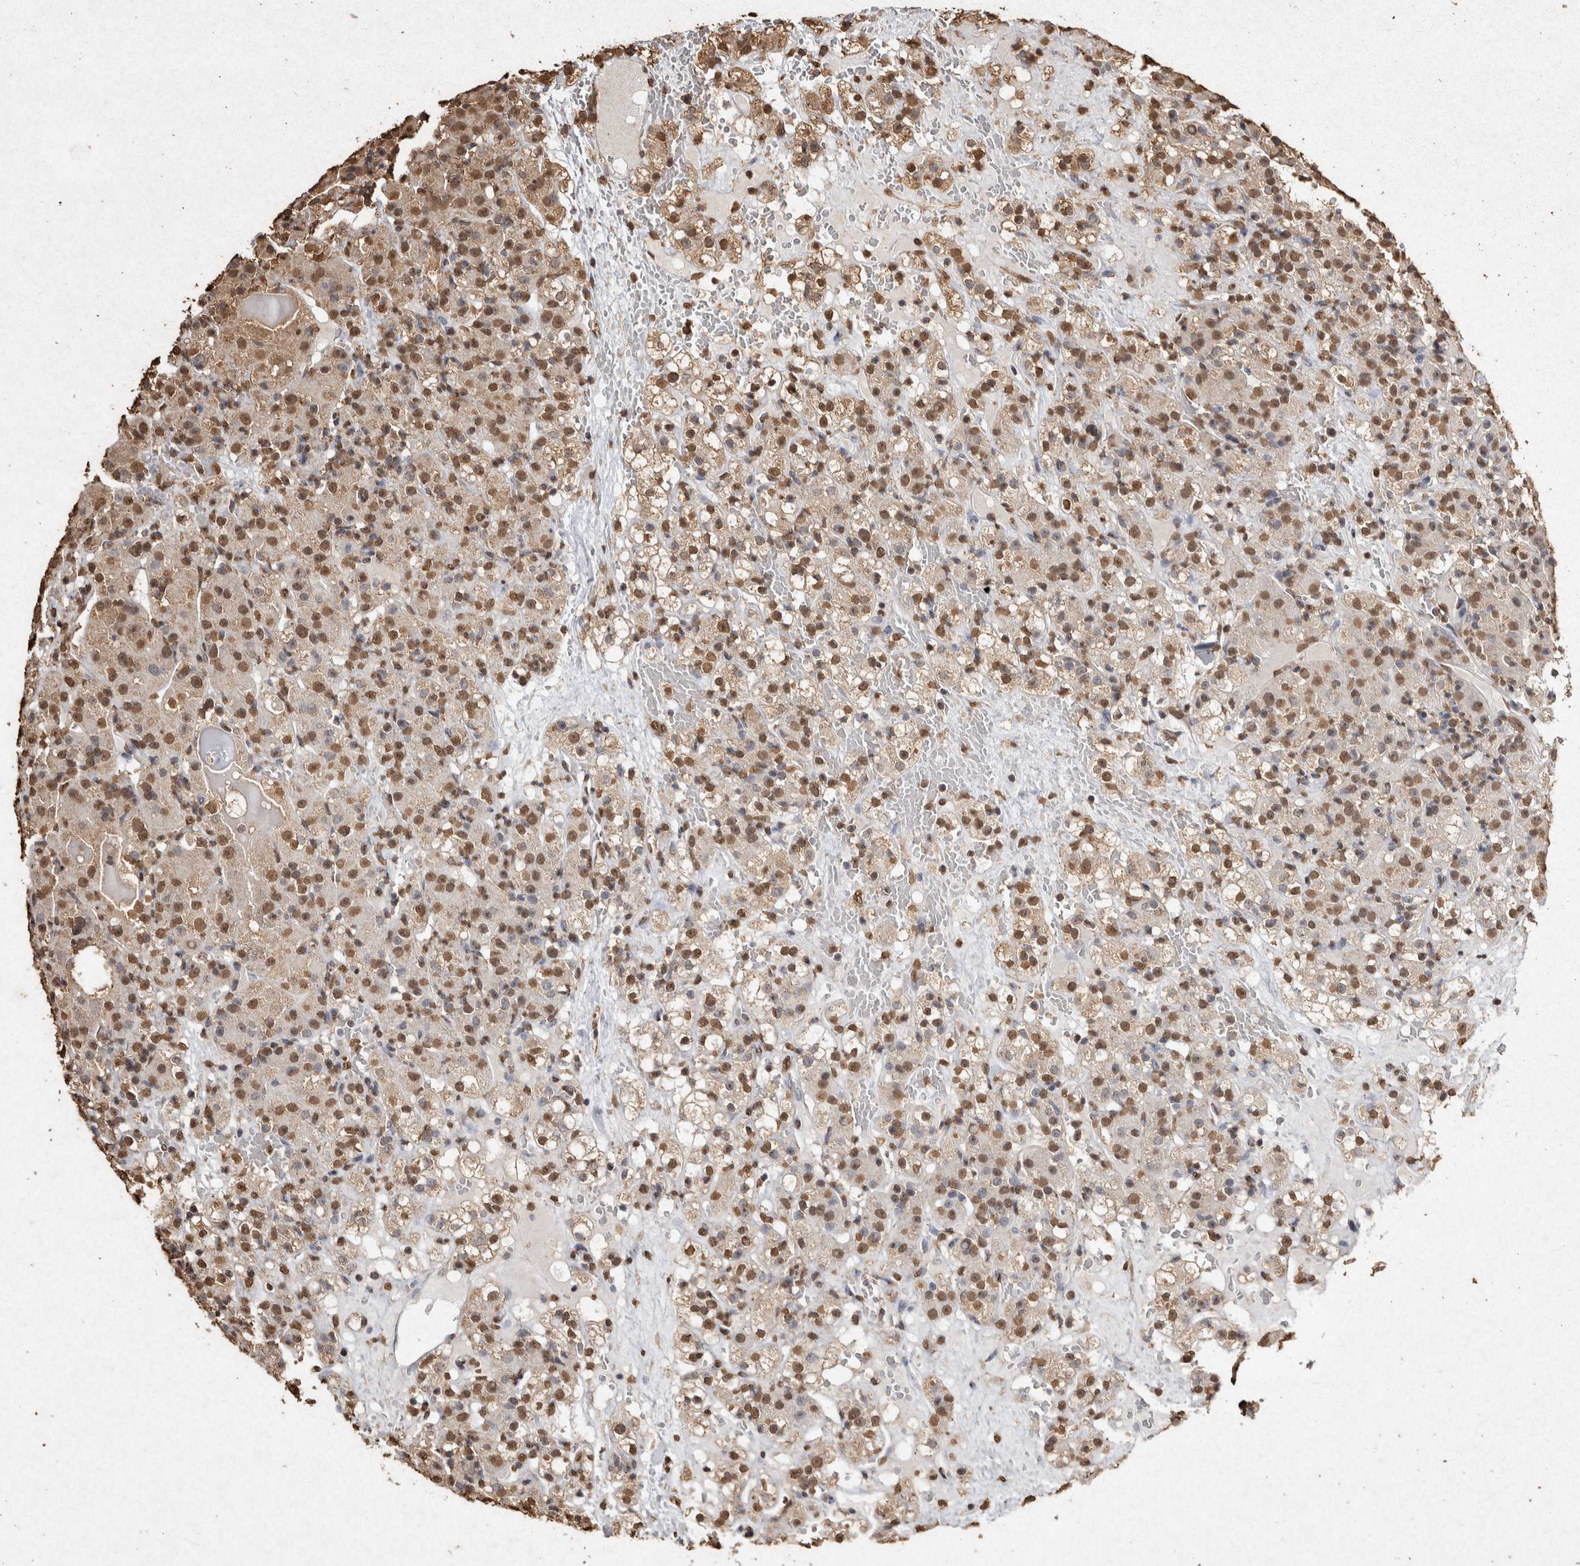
{"staining": {"intensity": "moderate", "quantity": ">75%", "location": "nuclear"}, "tissue": "renal cancer", "cell_type": "Tumor cells", "image_type": "cancer", "snomed": [{"axis": "morphology", "description": "Normal tissue, NOS"}, {"axis": "morphology", "description": "Adenocarcinoma, NOS"}, {"axis": "topography", "description": "Kidney"}], "caption": "IHC of human renal cancer displays medium levels of moderate nuclear expression in about >75% of tumor cells.", "gene": "FSTL3", "patient": {"sex": "male", "age": 61}}